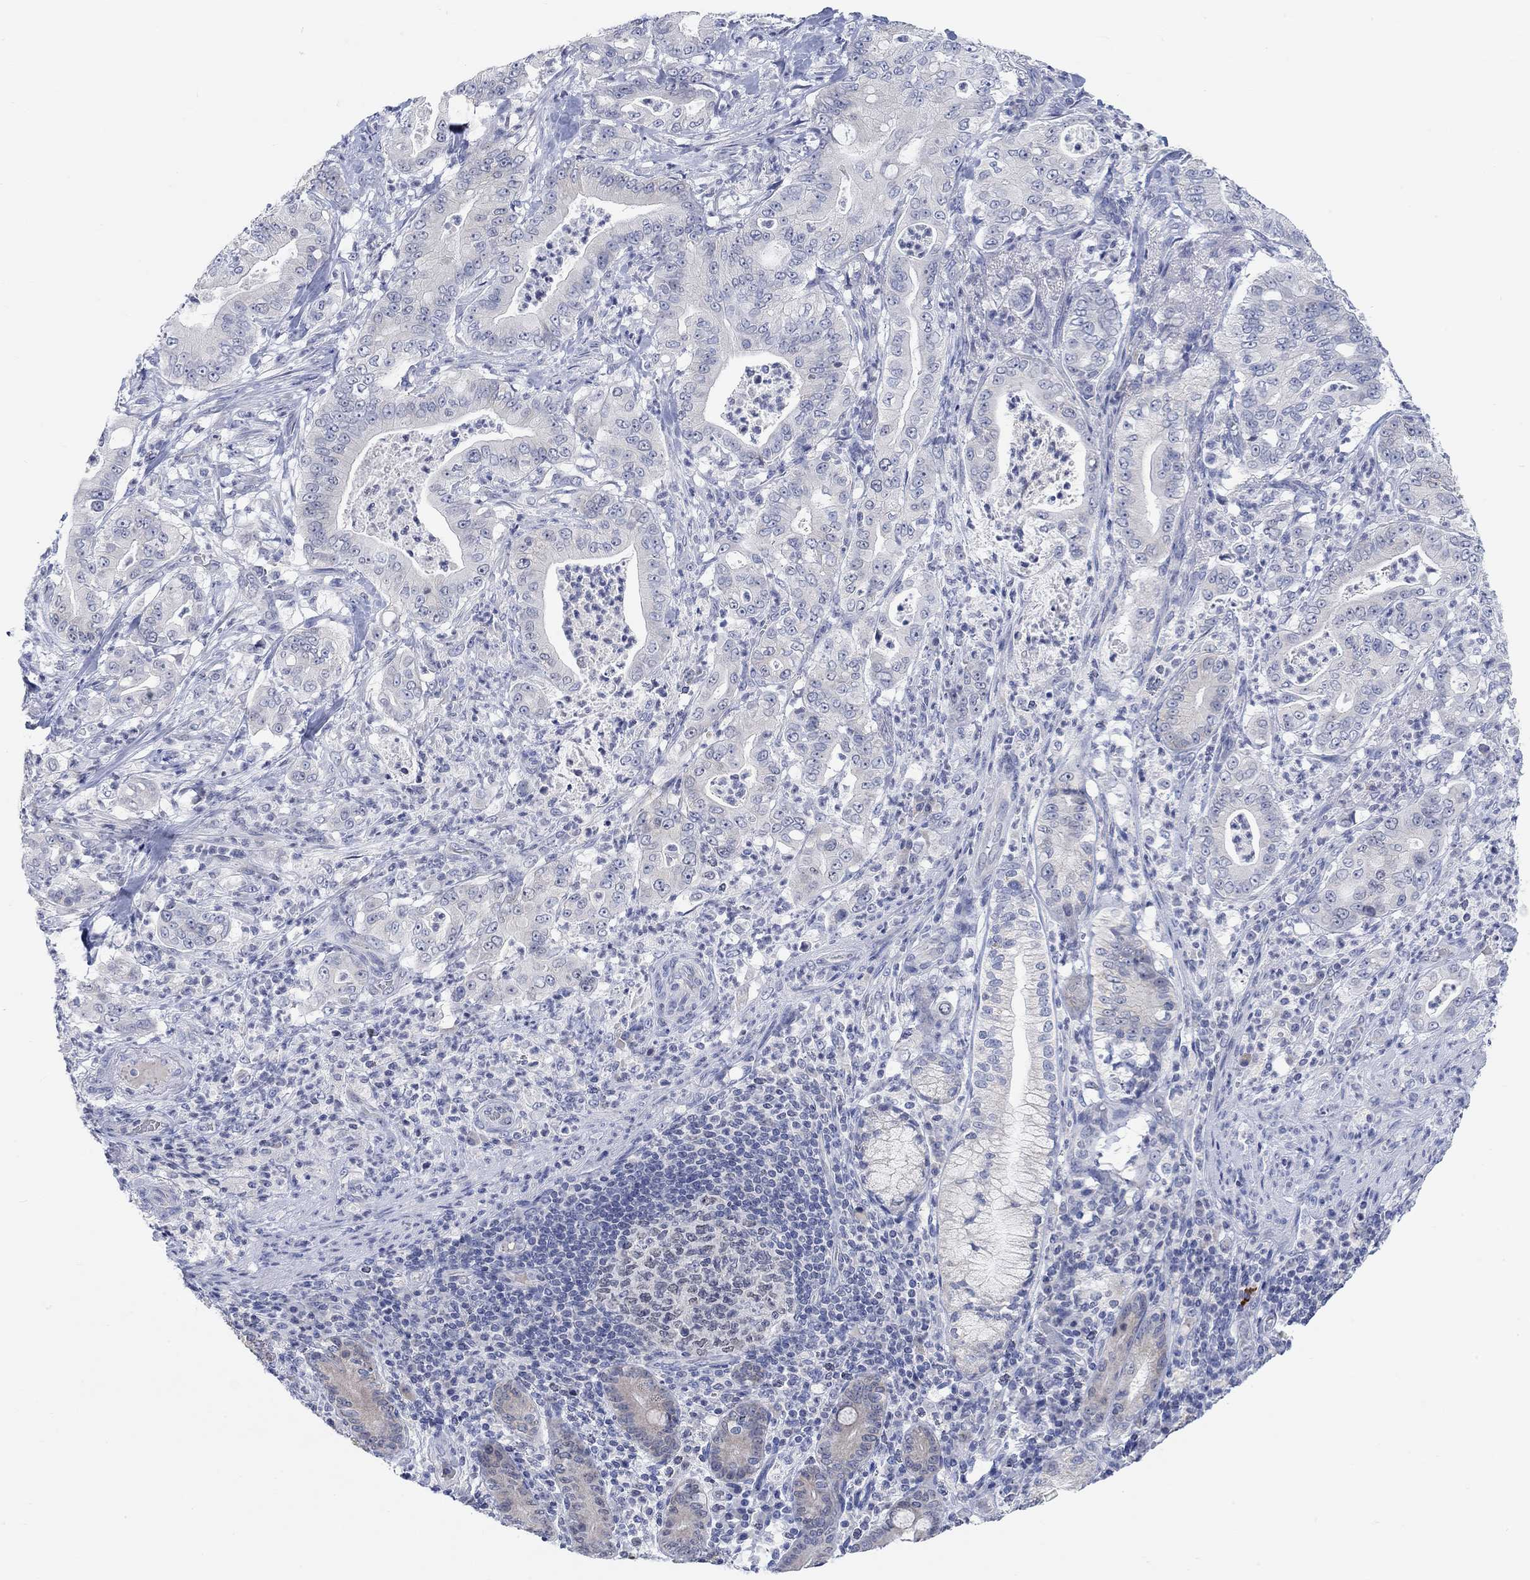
{"staining": {"intensity": "negative", "quantity": "none", "location": "none"}, "tissue": "pancreatic cancer", "cell_type": "Tumor cells", "image_type": "cancer", "snomed": [{"axis": "morphology", "description": "Adenocarcinoma, NOS"}, {"axis": "topography", "description": "Pancreas"}], "caption": "A high-resolution micrograph shows immunohistochemistry (IHC) staining of adenocarcinoma (pancreatic), which exhibits no significant staining in tumor cells. (IHC, brightfield microscopy, high magnification).", "gene": "ATP6V1E2", "patient": {"sex": "male", "age": 71}}